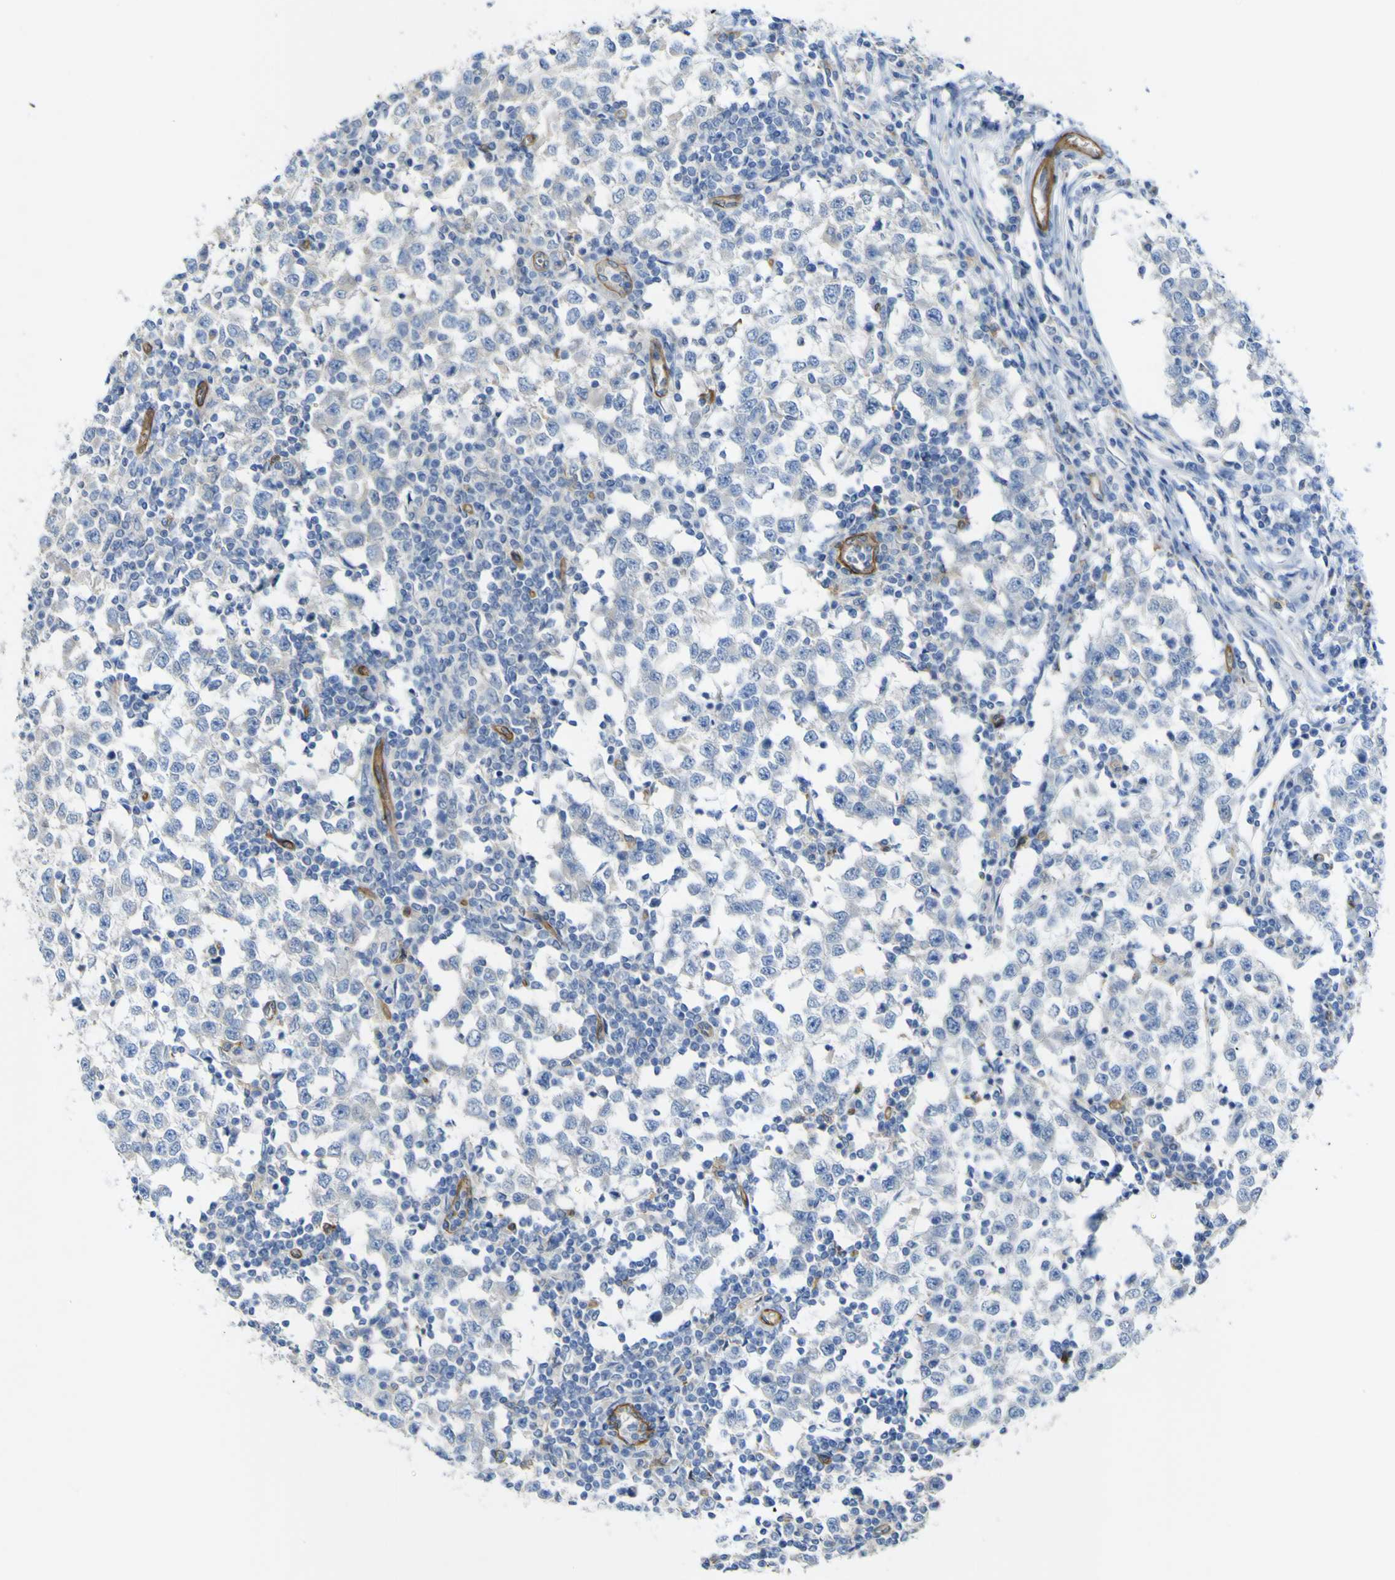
{"staining": {"intensity": "negative", "quantity": "none", "location": "none"}, "tissue": "testis cancer", "cell_type": "Tumor cells", "image_type": "cancer", "snomed": [{"axis": "morphology", "description": "Seminoma, NOS"}, {"axis": "topography", "description": "Testis"}], "caption": "Image shows no significant protein positivity in tumor cells of seminoma (testis).", "gene": "CD93", "patient": {"sex": "male", "age": 65}}